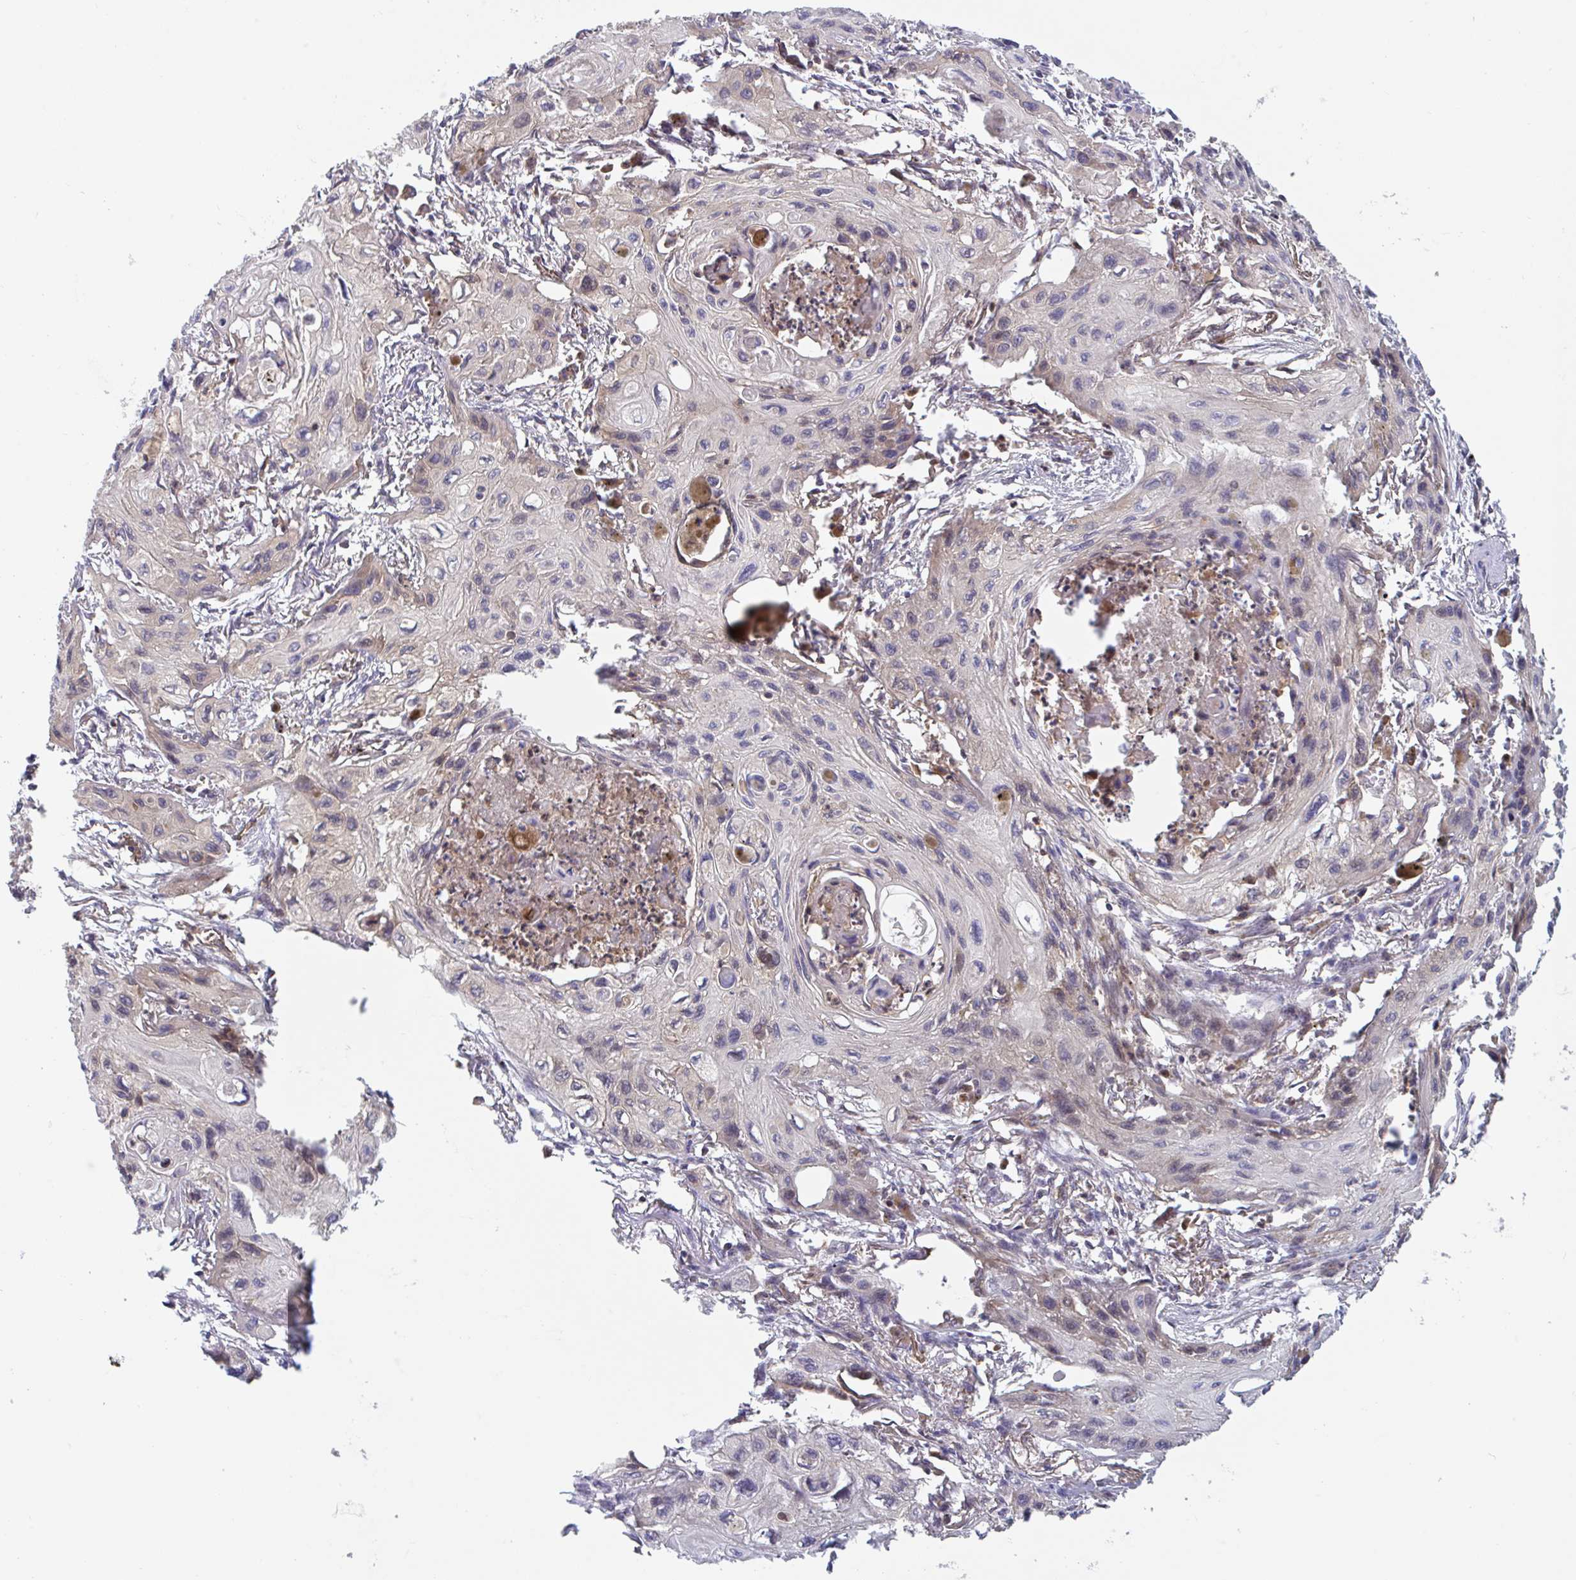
{"staining": {"intensity": "moderate", "quantity": "<25%", "location": "cytoplasmic/membranous"}, "tissue": "lung cancer", "cell_type": "Tumor cells", "image_type": "cancer", "snomed": [{"axis": "morphology", "description": "Squamous cell carcinoma, NOS"}, {"axis": "topography", "description": "Lung"}], "caption": "Tumor cells display low levels of moderate cytoplasmic/membranous positivity in about <25% of cells in lung cancer (squamous cell carcinoma).", "gene": "LMNTD2", "patient": {"sex": "male", "age": 71}}